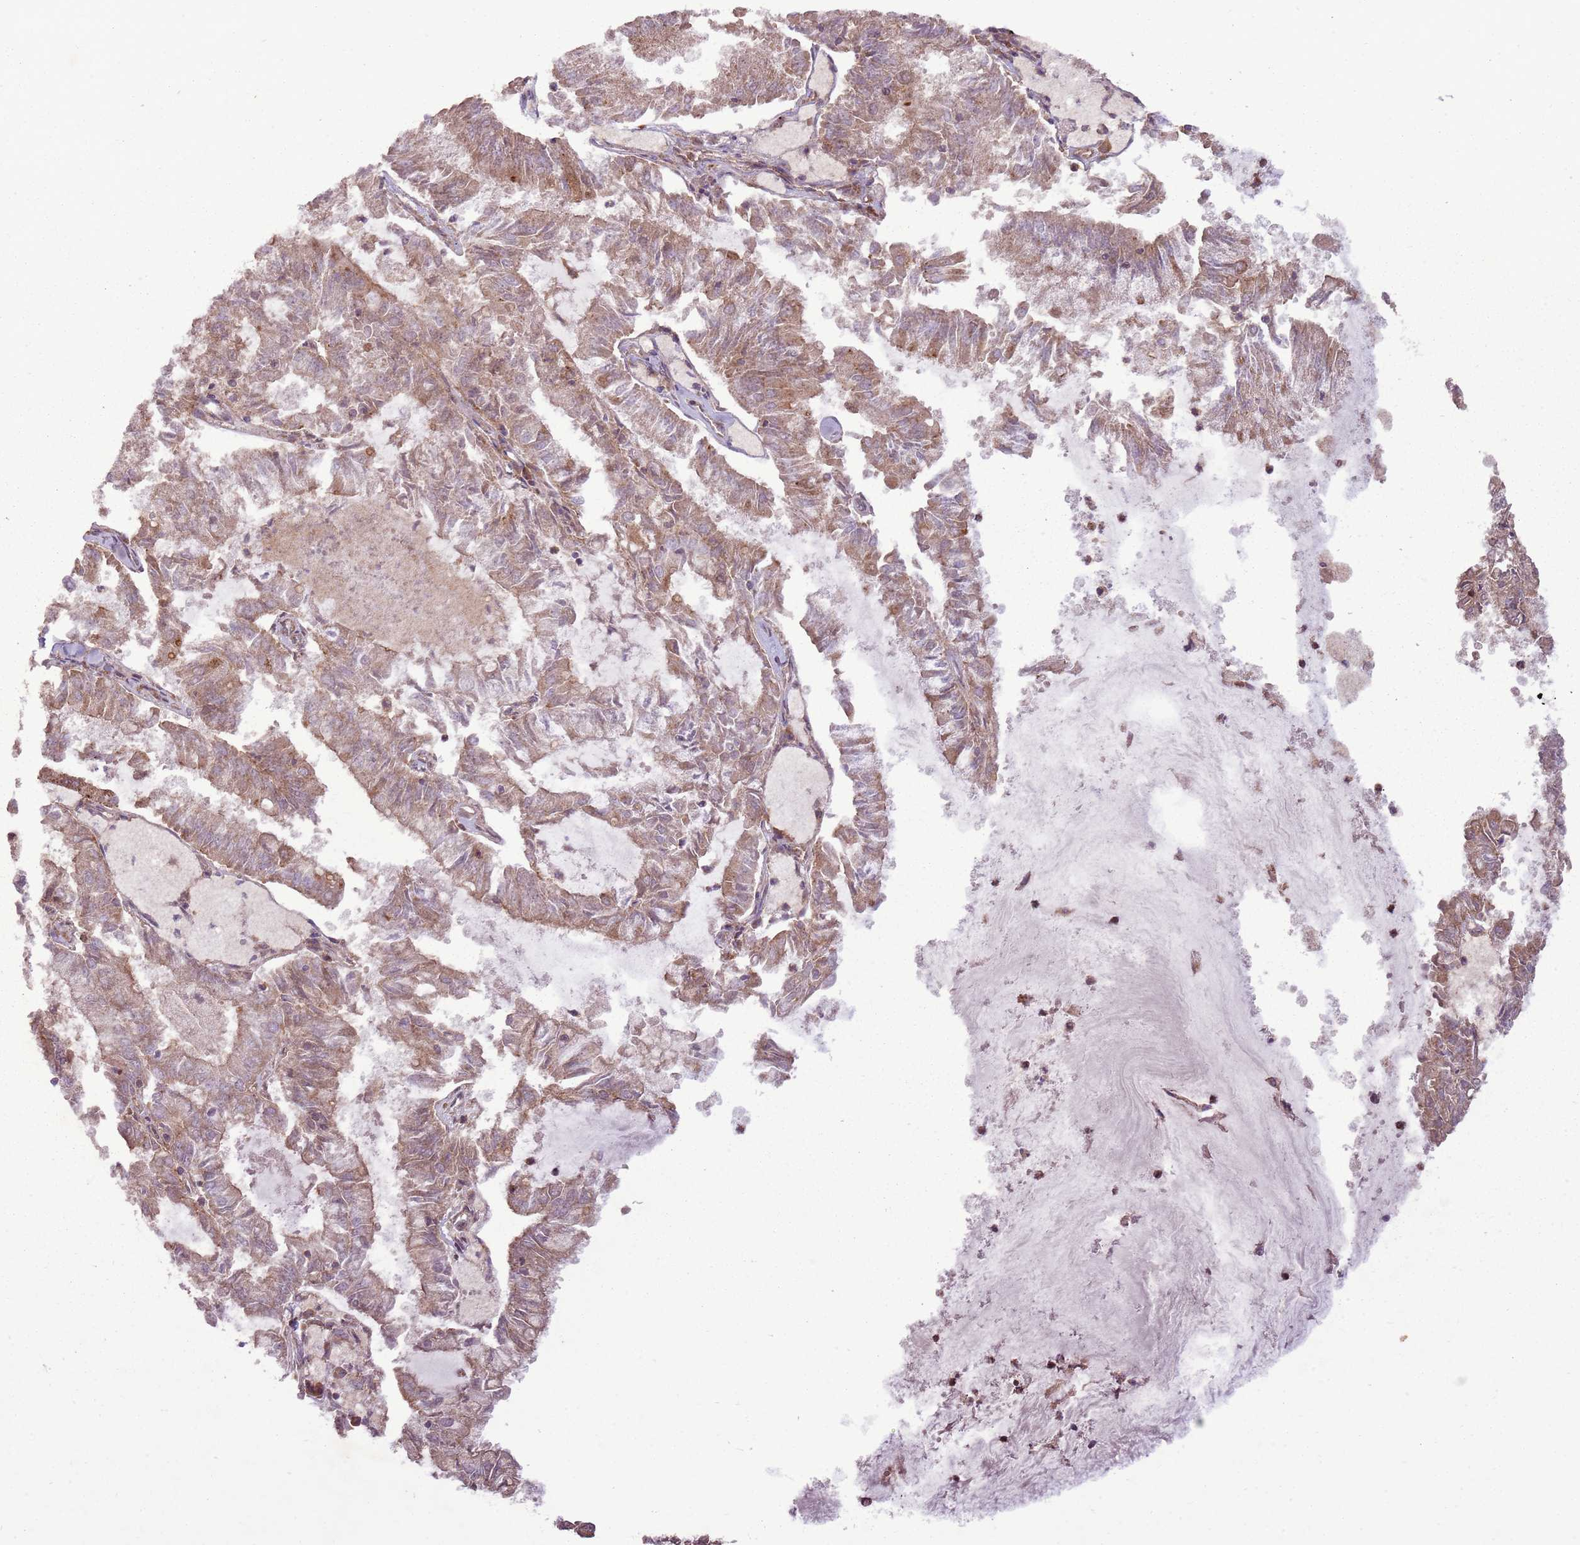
{"staining": {"intensity": "moderate", "quantity": ">75%", "location": "cytoplasmic/membranous"}, "tissue": "endometrial cancer", "cell_type": "Tumor cells", "image_type": "cancer", "snomed": [{"axis": "morphology", "description": "Adenocarcinoma, NOS"}, {"axis": "topography", "description": "Endometrium"}], "caption": "Brown immunohistochemical staining in human endometrial adenocarcinoma reveals moderate cytoplasmic/membranous expression in about >75% of tumor cells.", "gene": "ANKRD24", "patient": {"sex": "female", "age": 57}}